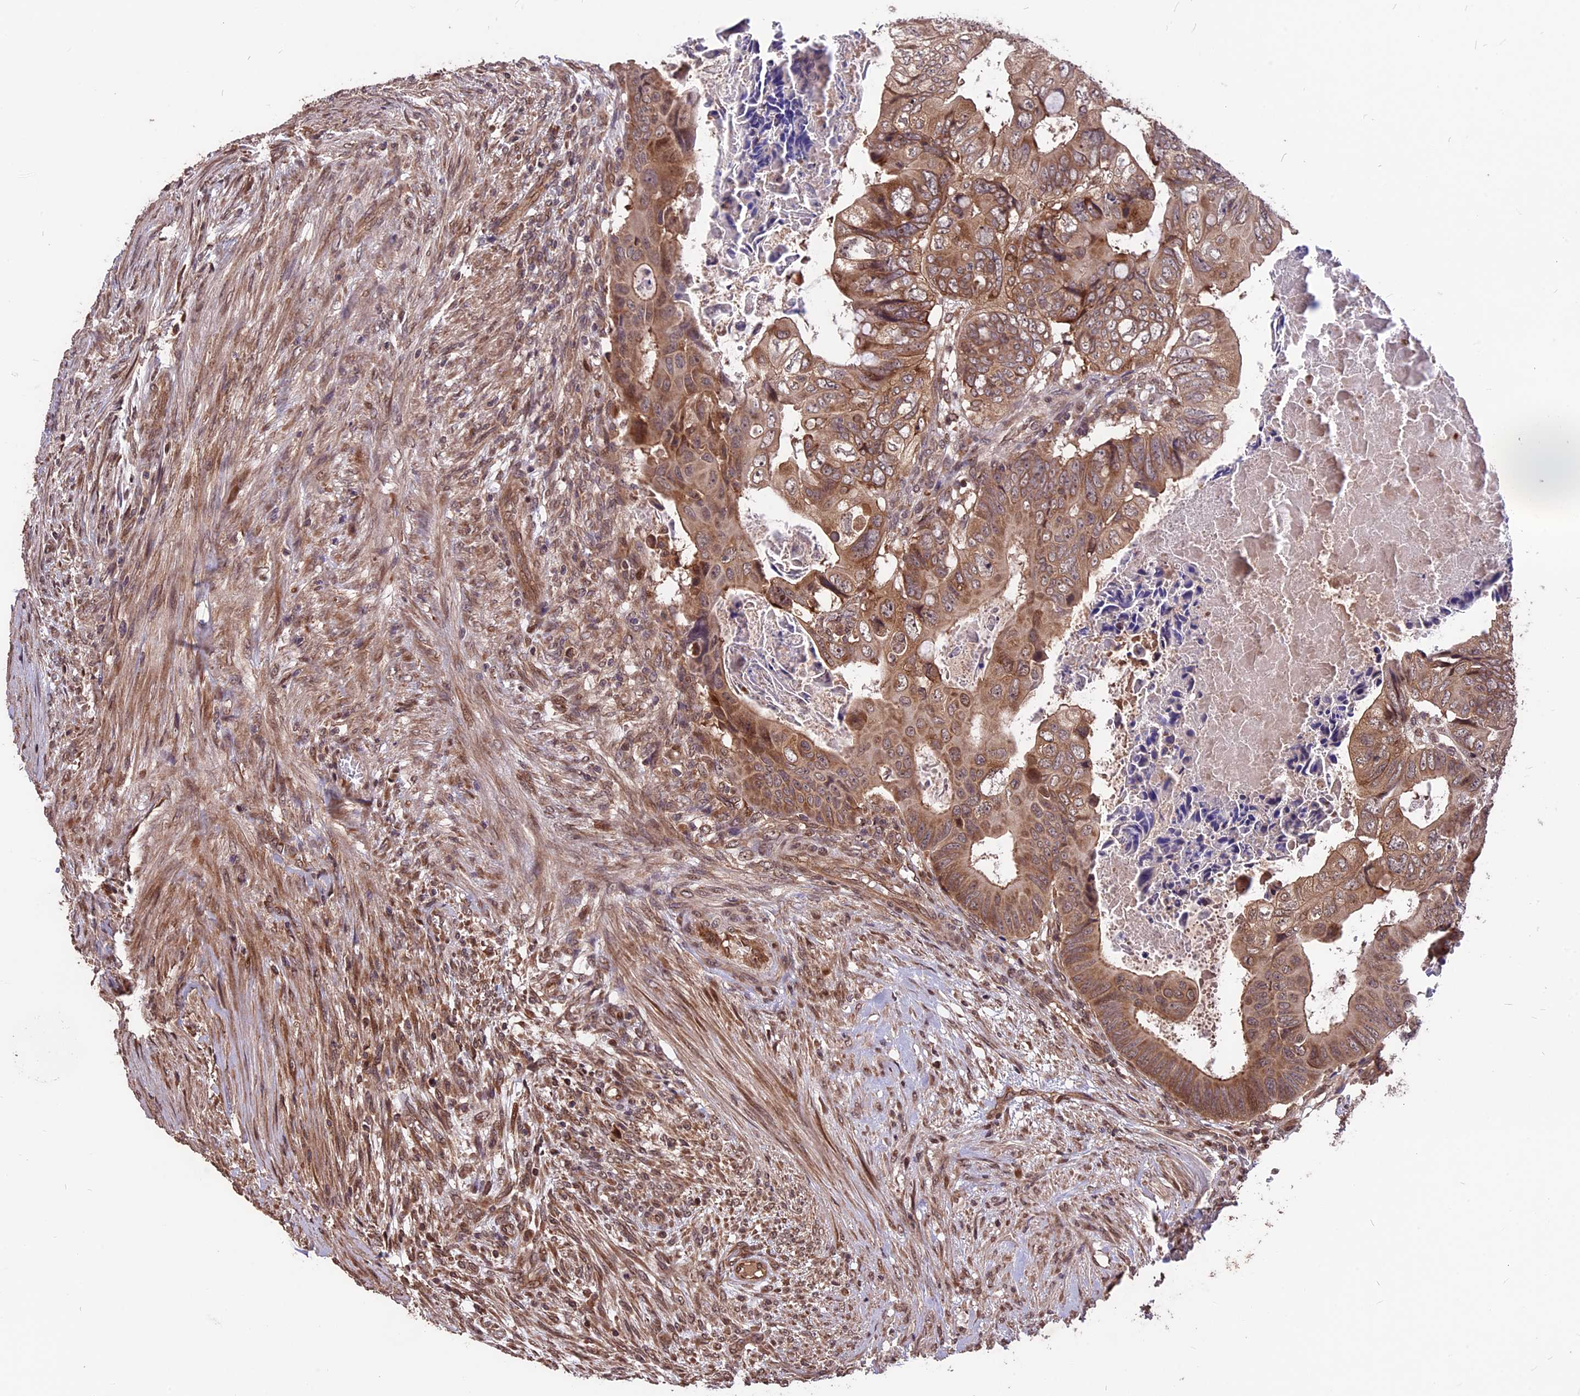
{"staining": {"intensity": "moderate", "quantity": ">75%", "location": "cytoplasmic/membranous"}, "tissue": "colorectal cancer", "cell_type": "Tumor cells", "image_type": "cancer", "snomed": [{"axis": "morphology", "description": "Adenocarcinoma, NOS"}, {"axis": "topography", "description": "Rectum"}], "caption": "Protein analysis of adenocarcinoma (colorectal) tissue displays moderate cytoplasmic/membranous expression in about >75% of tumor cells.", "gene": "ZNF598", "patient": {"sex": "female", "age": 78}}